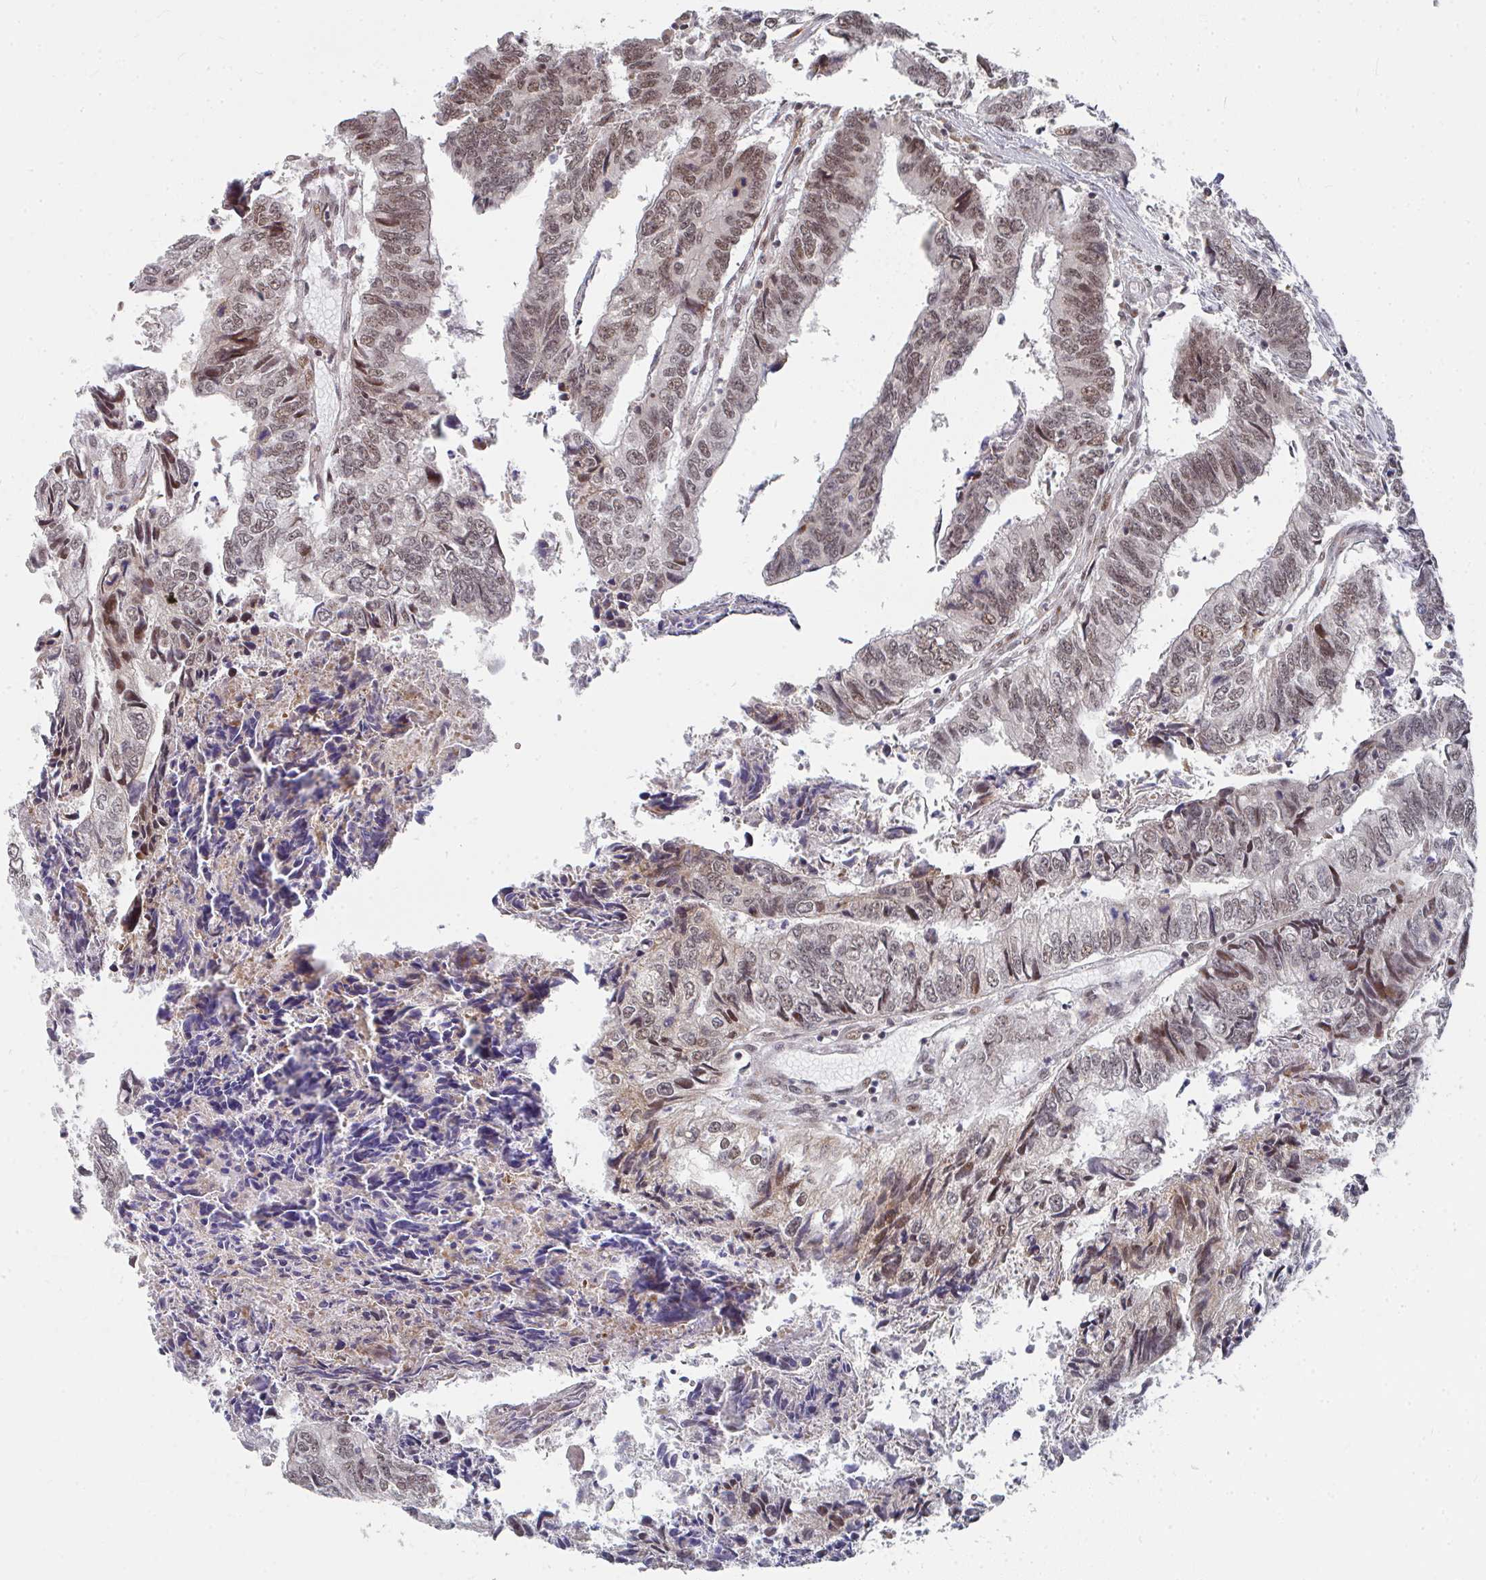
{"staining": {"intensity": "moderate", "quantity": ">75%", "location": "nuclear"}, "tissue": "colorectal cancer", "cell_type": "Tumor cells", "image_type": "cancer", "snomed": [{"axis": "morphology", "description": "Adenocarcinoma, NOS"}, {"axis": "topography", "description": "Colon"}], "caption": "A brown stain shows moderate nuclear positivity of a protein in human colorectal cancer tumor cells.", "gene": "RBBP5", "patient": {"sex": "male", "age": 86}}